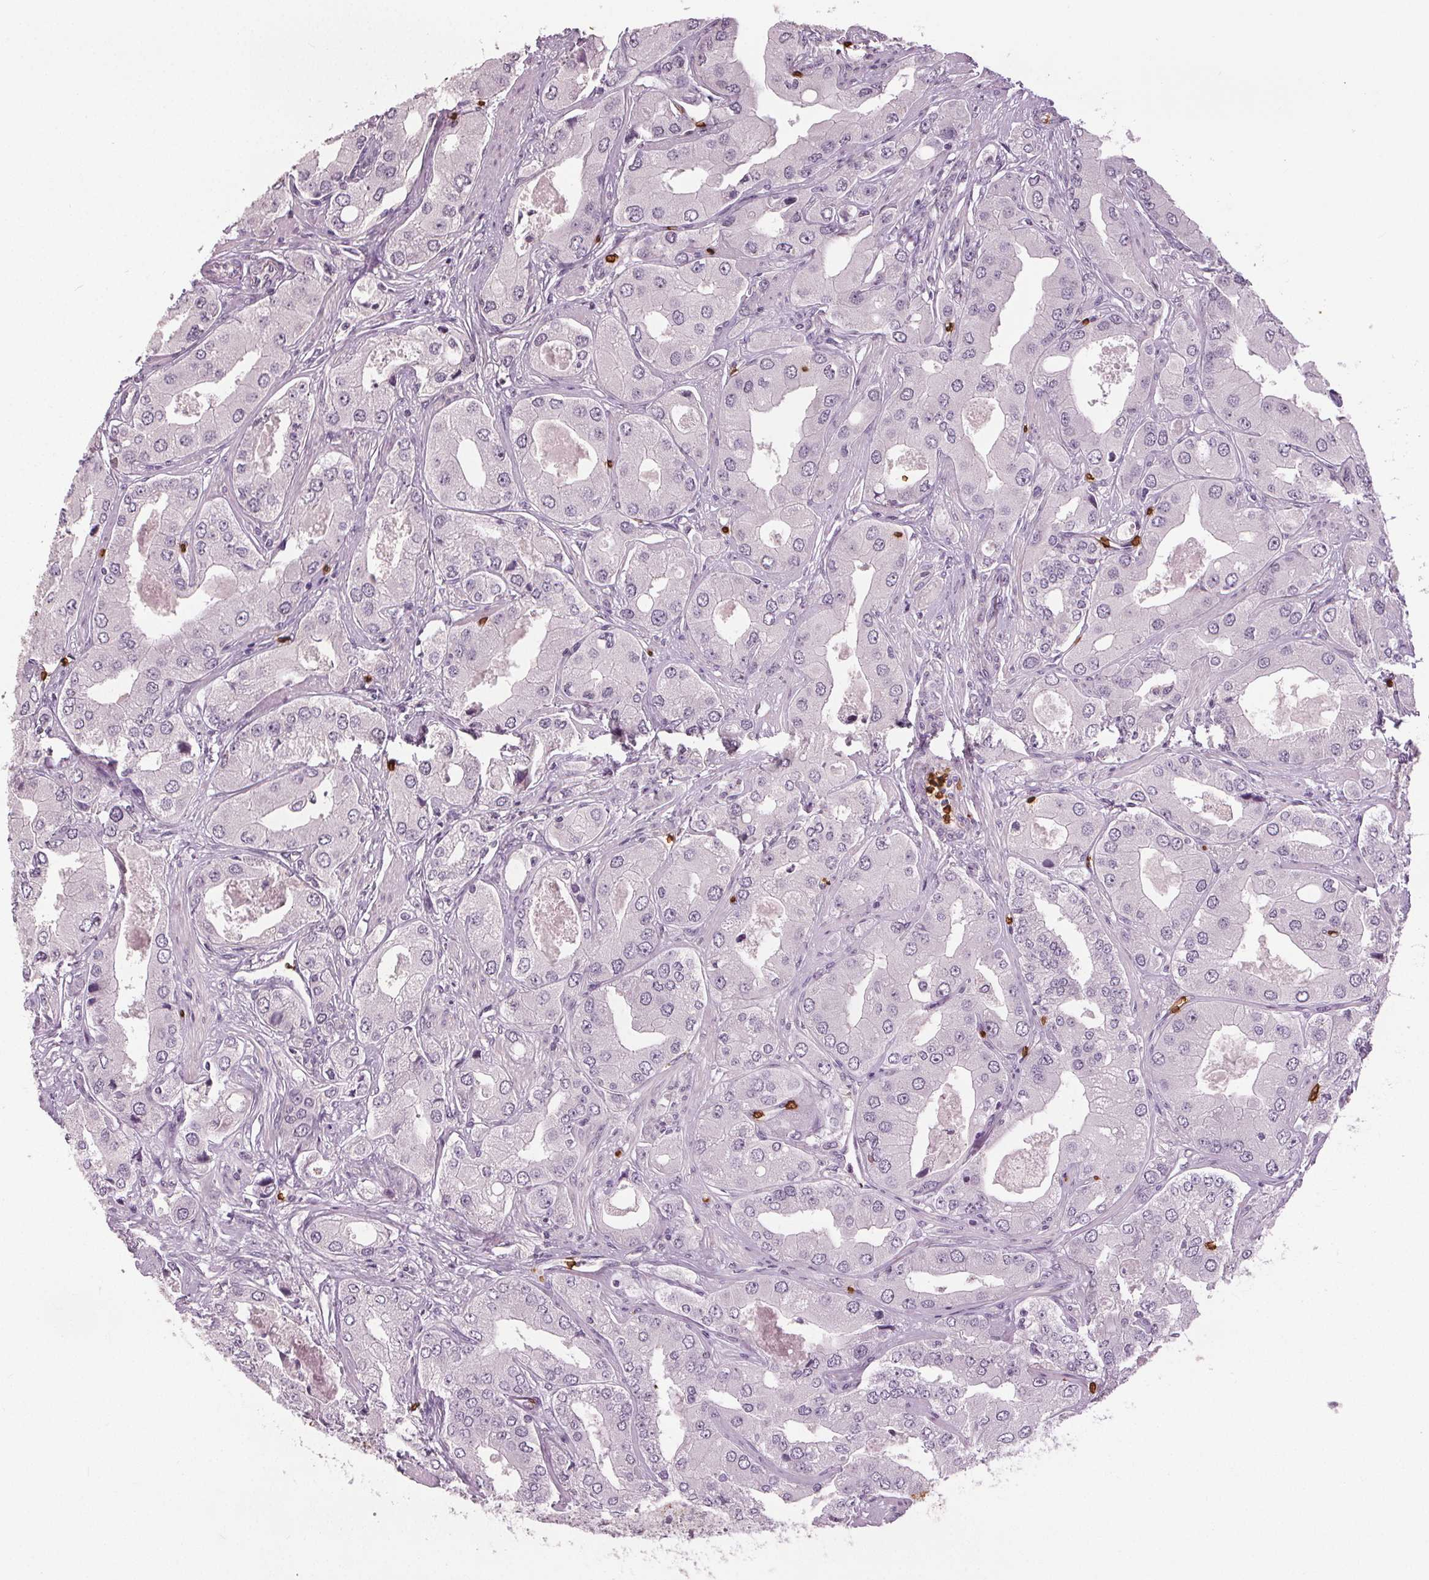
{"staining": {"intensity": "negative", "quantity": "none", "location": "none"}, "tissue": "prostate cancer", "cell_type": "Tumor cells", "image_type": "cancer", "snomed": [{"axis": "morphology", "description": "Adenocarcinoma, Low grade"}, {"axis": "topography", "description": "Prostate"}], "caption": "Immunohistochemistry photomicrograph of neoplastic tissue: adenocarcinoma (low-grade) (prostate) stained with DAB (3,3'-diaminobenzidine) exhibits no significant protein expression in tumor cells.", "gene": "SLC4A1", "patient": {"sex": "male", "age": 60}}